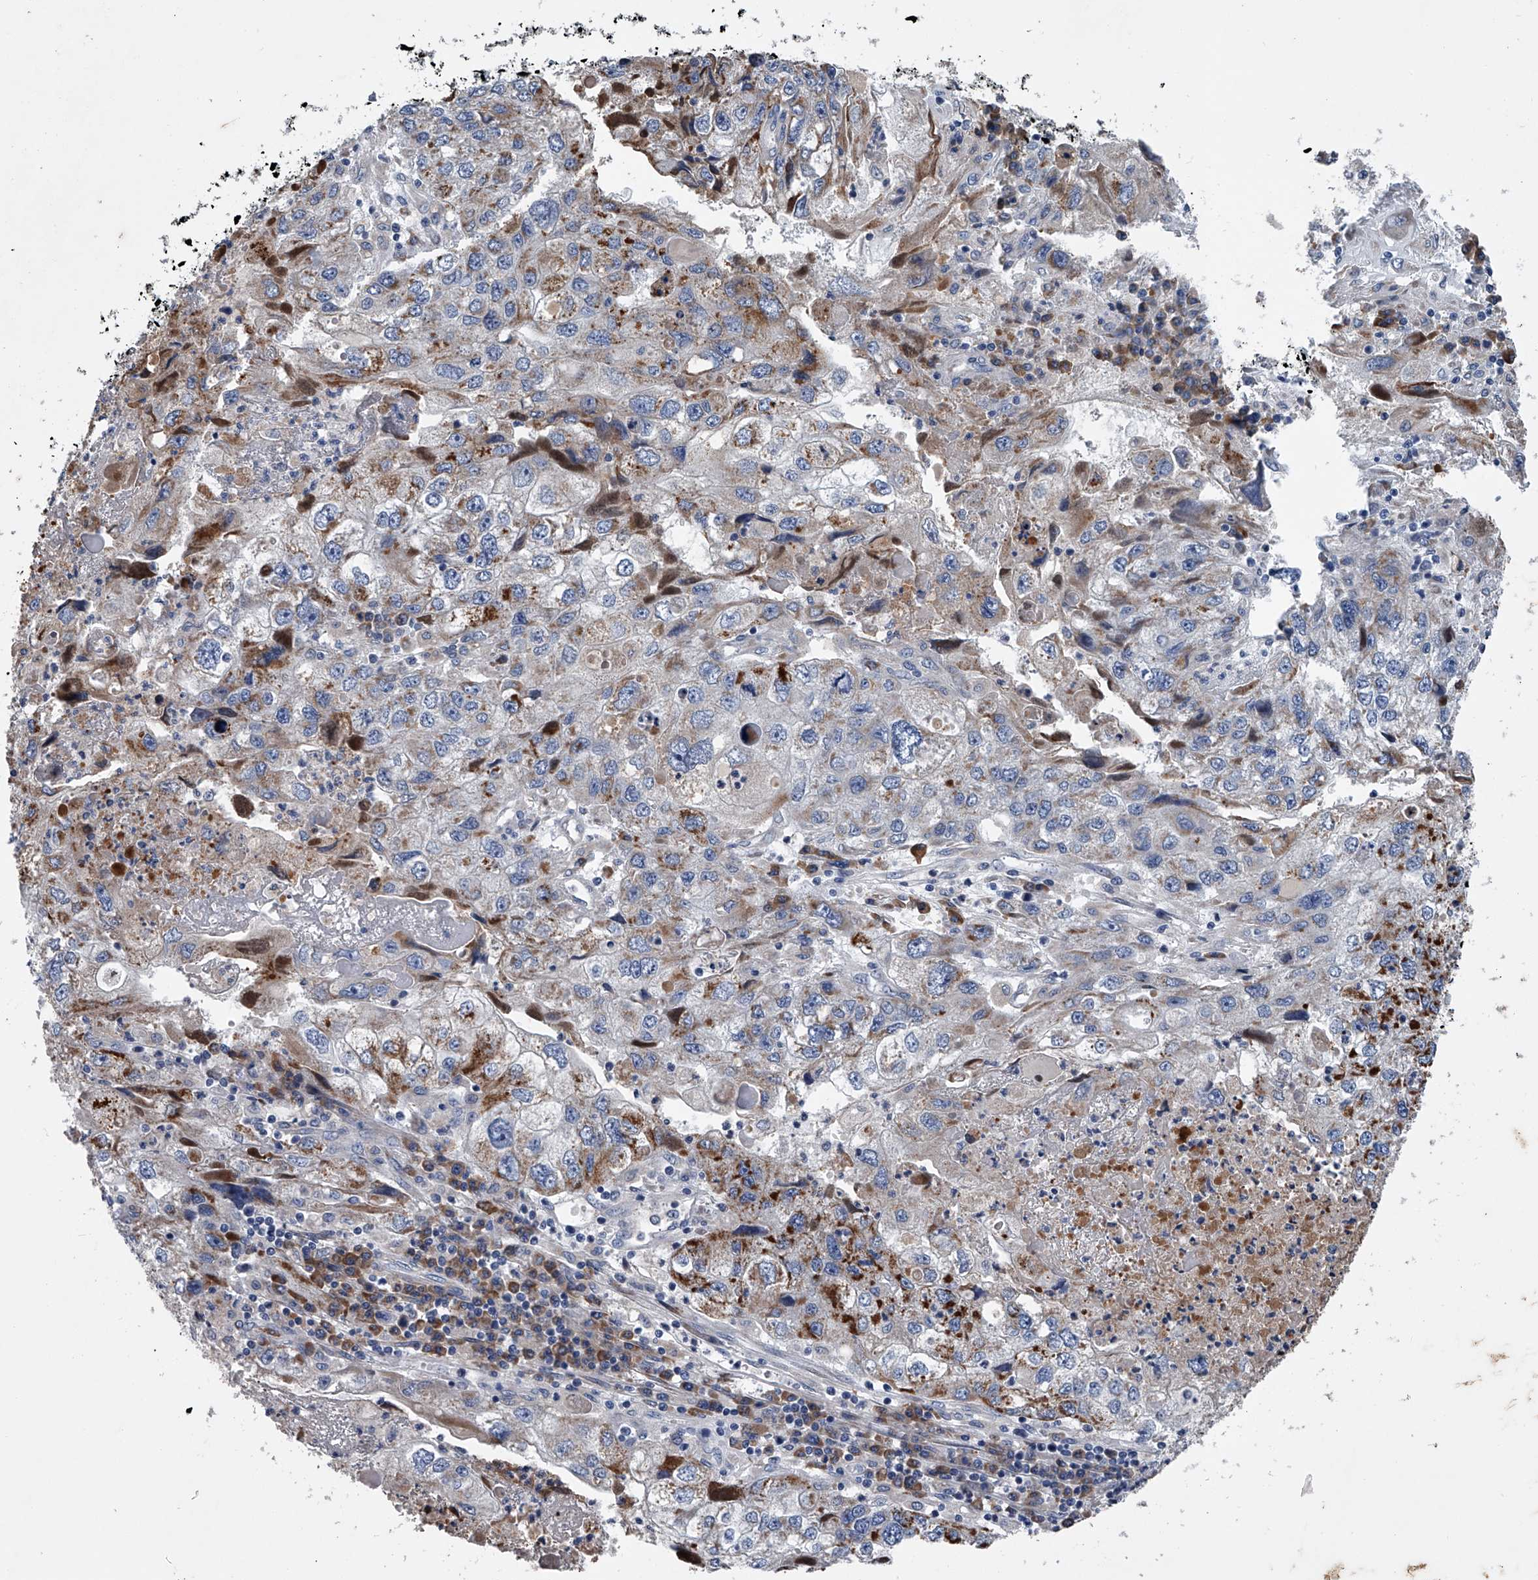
{"staining": {"intensity": "moderate", "quantity": "<25%", "location": "cytoplasmic/membranous"}, "tissue": "endometrial cancer", "cell_type": "Tumor cells", "image_type": "cancer", "snomed": [{"axis": "morphology", "description": "Adenocarcinoma, NOS"}, {"axis": "topography", "description": "Endometrium"}], "caption": "IHC micrograph of neoplastic tissue: human adenocarcinoma (endometrial) stained using immunohistochemistry displays low levels of moderate protein expression localized specifically in the cytoplasmic/membranous of tumor cells, appearing as a cytoplasmic/membranous brown color.", "gene": "ABCG1", "patient": {"sex": "female", "age": 49}}